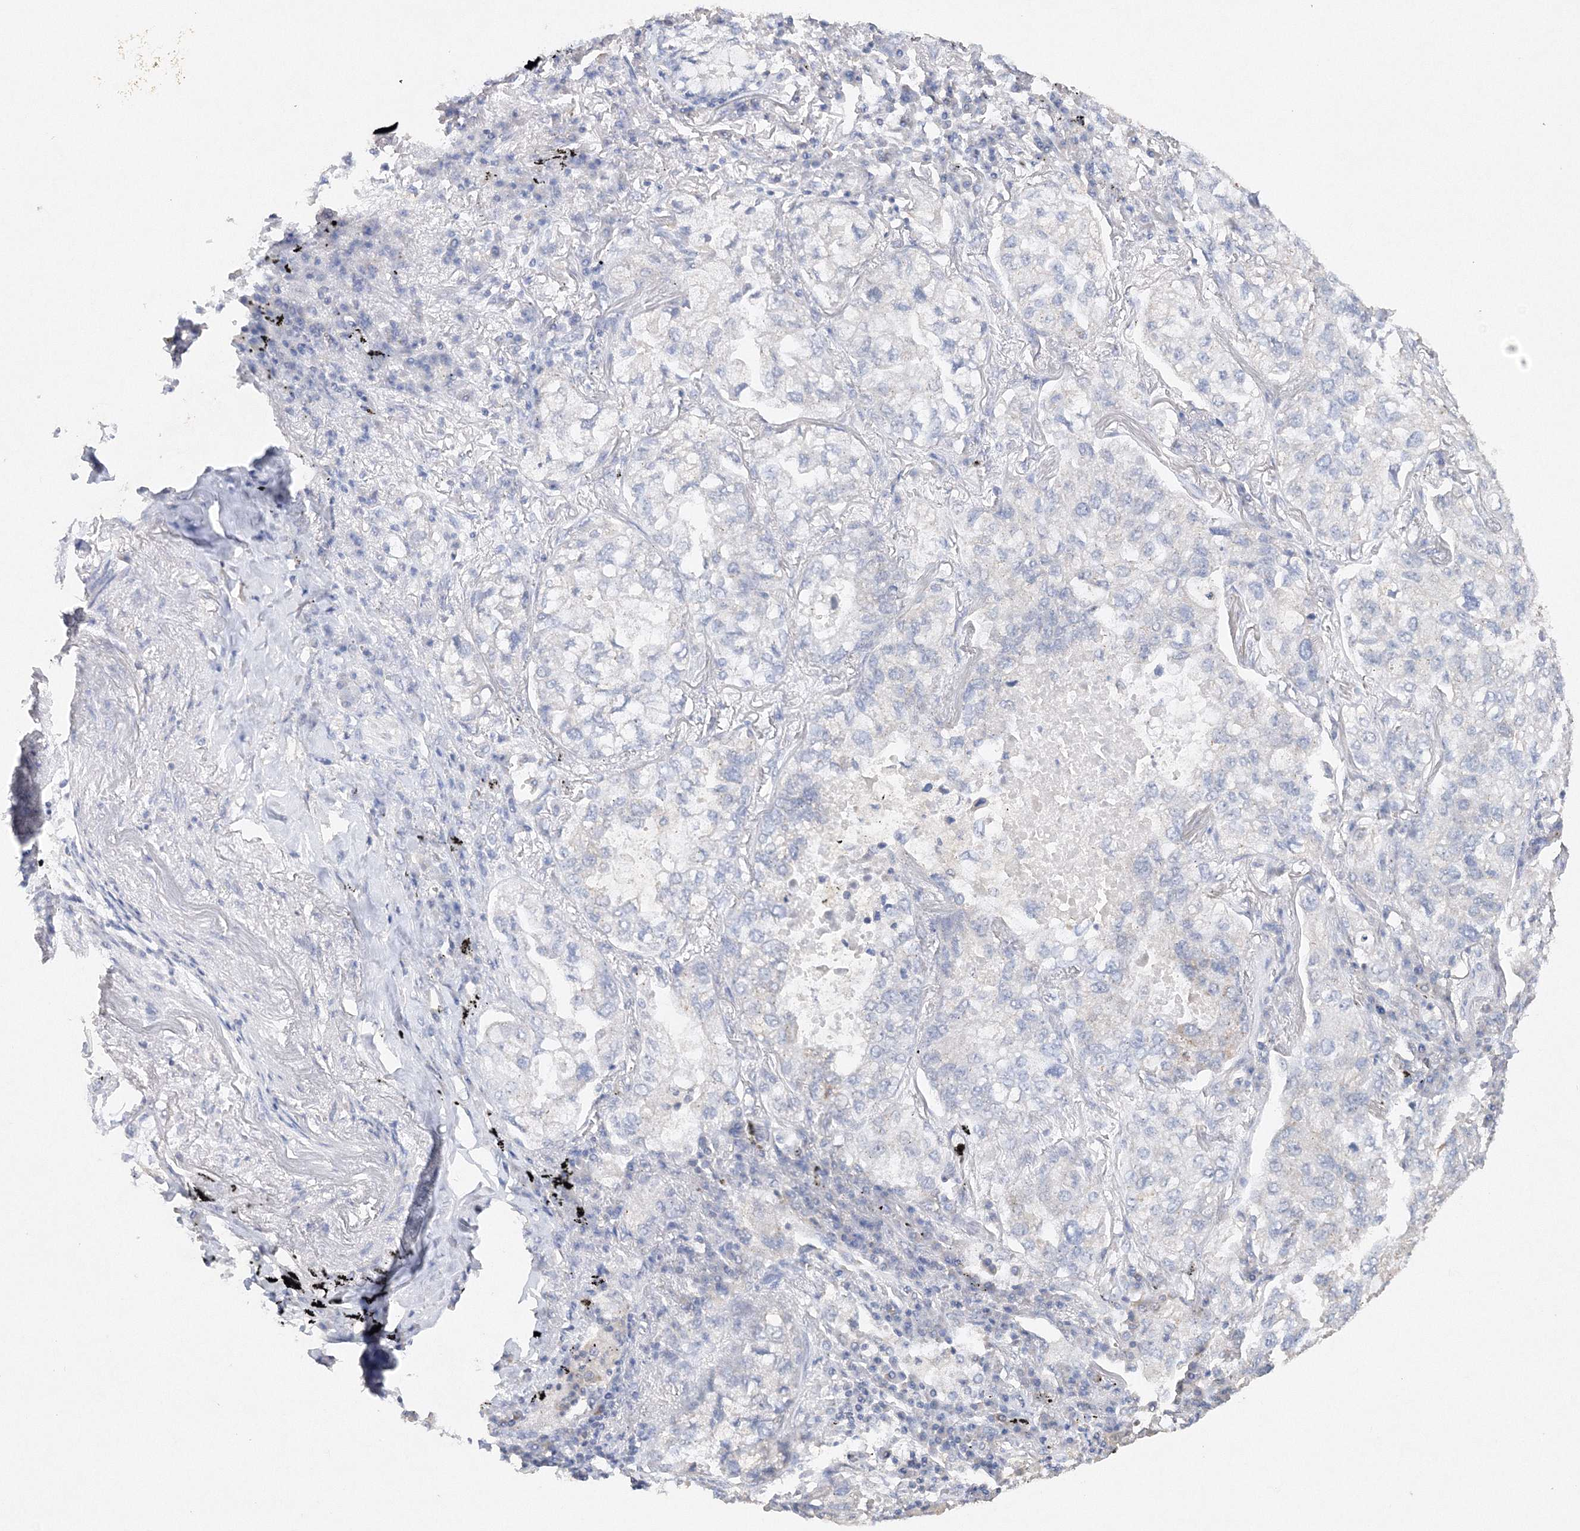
{"staining": {"intensity": "negative", "quantity": "none", "location": "none"}, "tissue": "lung cancer", "cell_type": "Tumor cells", "image_type": "cancer", "snomed": [{"axis": "morphology", "description": "Adenocarcinoma, NOS"}, {"axis": "topography", "description": "Lung"}], "caption": "Human lung cancer stained for a protein using IHC demonstrates no staining in tumor cells.", "gene": "GLS", "patient": {"sex": "male", "age": 65}}